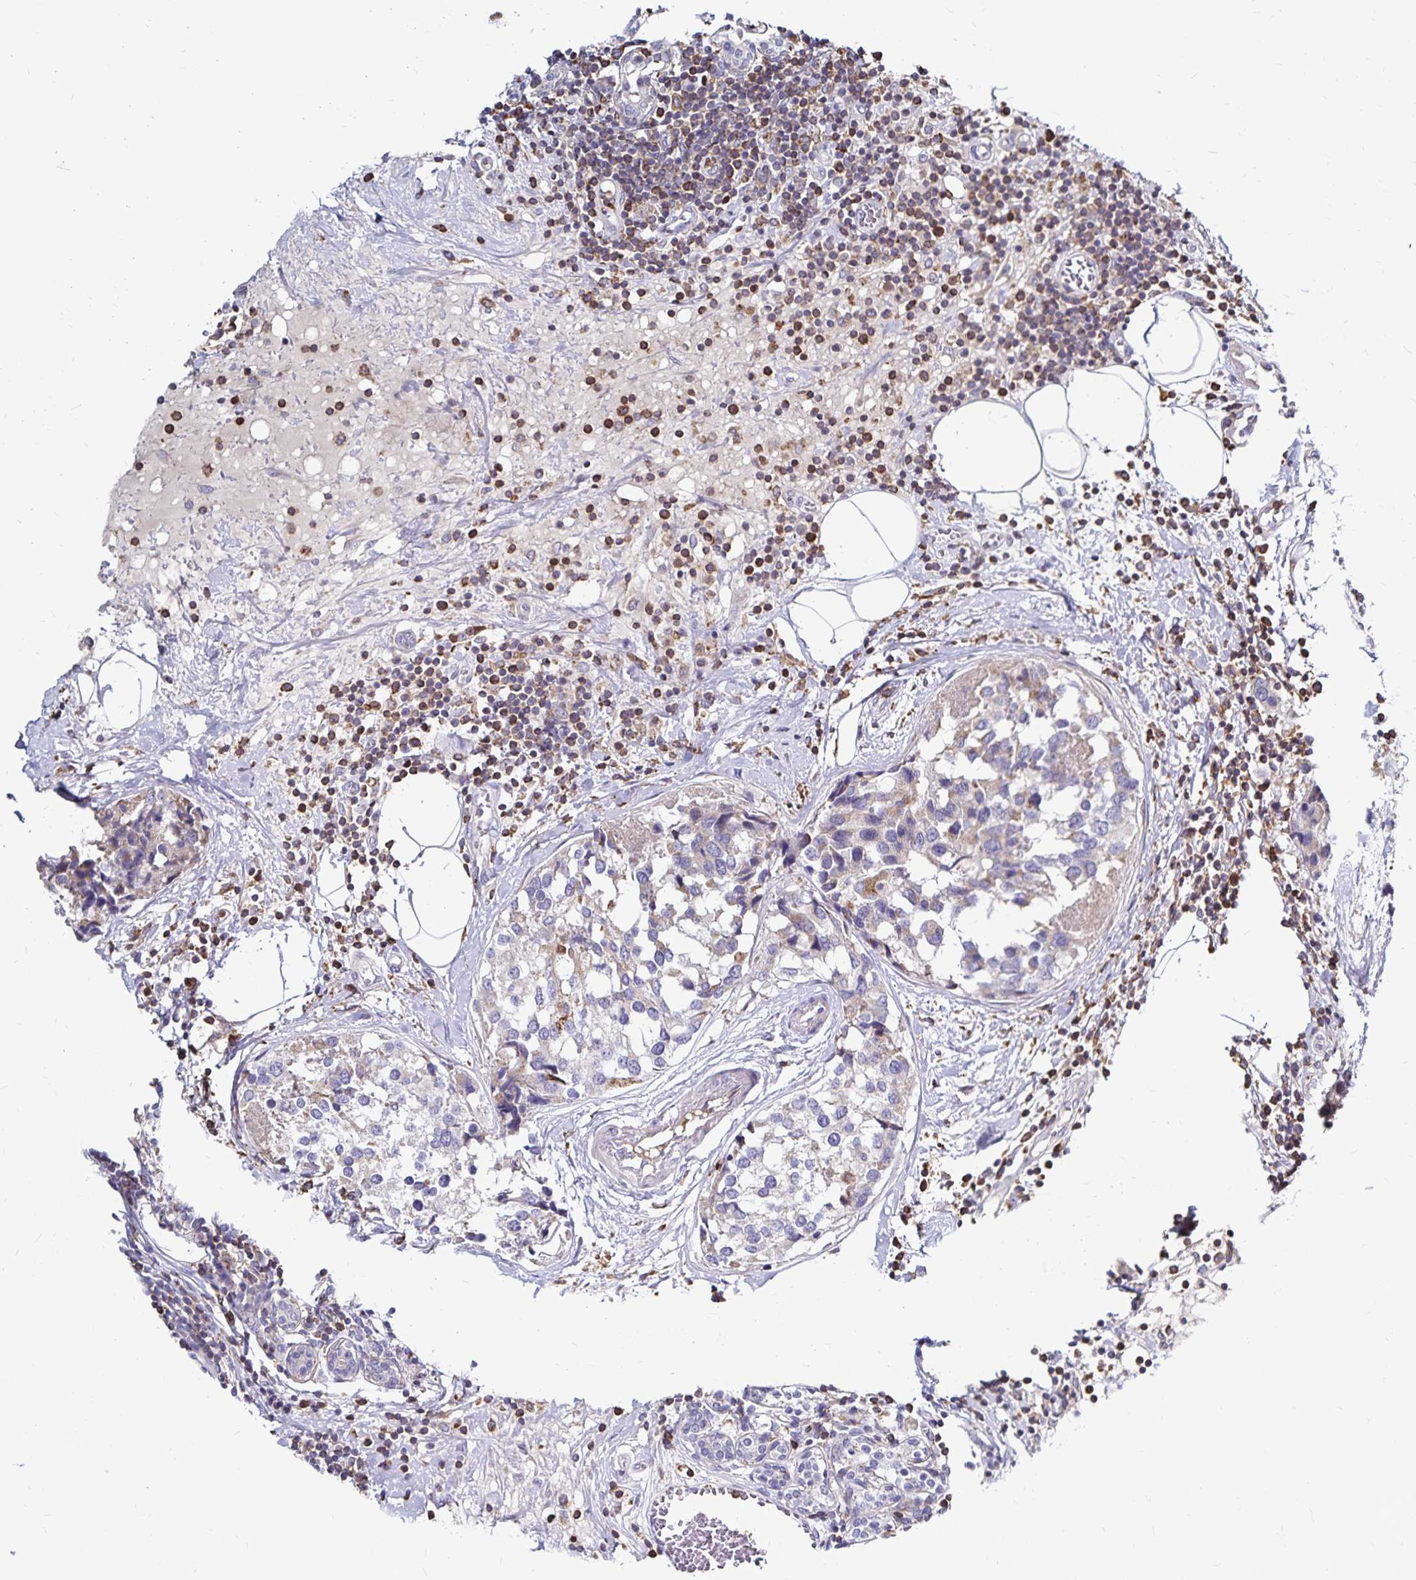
{"staining": {"intensity": "weak", "quantity": "<25%", "location": "cytoplasmic/membranous"}, "tissue": "breast cancer", "cell_type": "Tumor cells", "image_type": "cancer", "snomed": [{"axis": "morphology", "description": "Lobular carcinoma"}, {"axis": "topography", "description": "Breast"}], "caption": "Human breast cancer stained for a protein using IHC reveals no expression in tumor cells.", "gene": "NAGPA", "patient": {"sex": "female", "age": 59}}